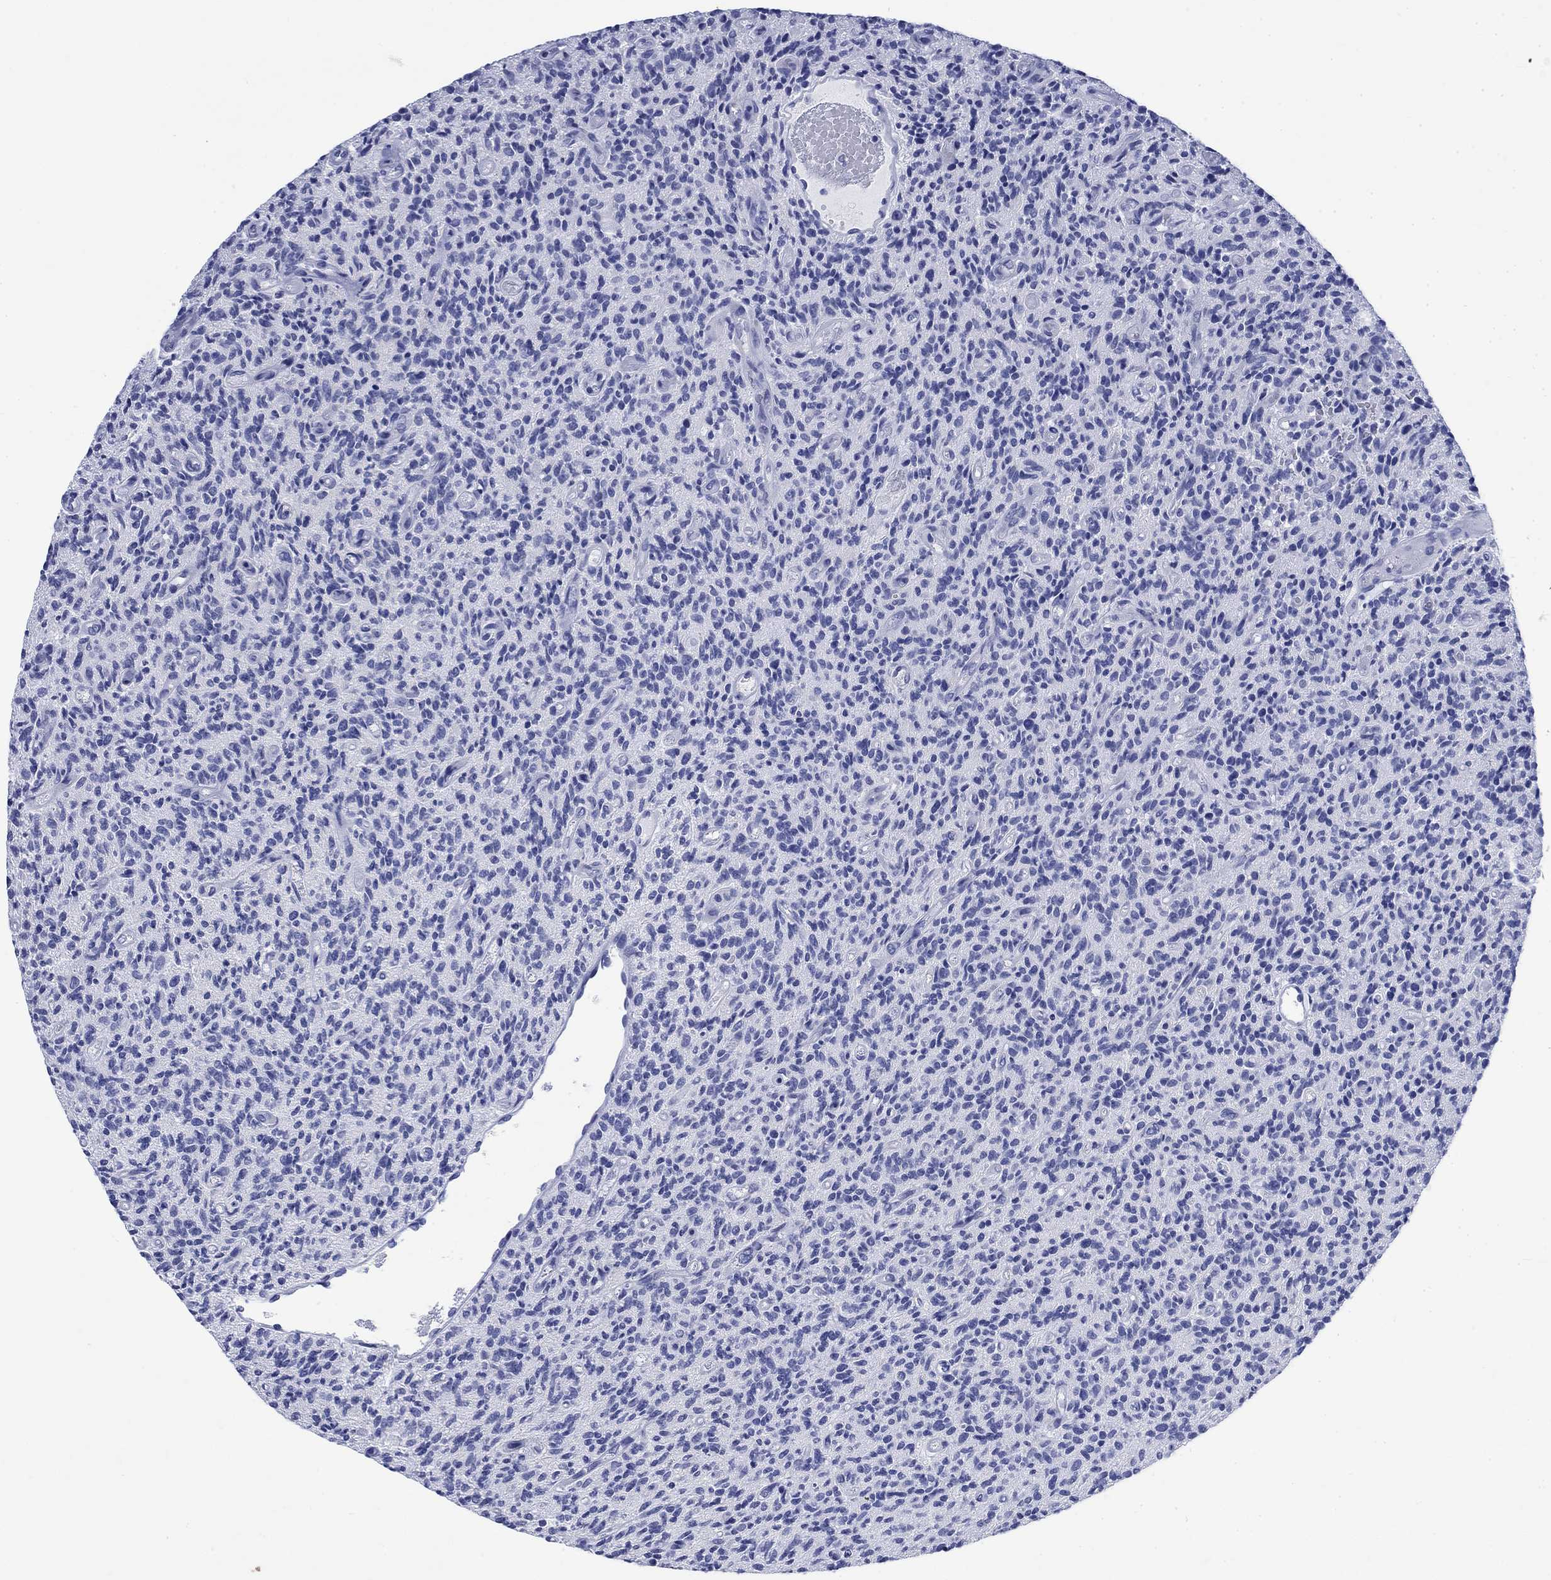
{"staining": {"intensity": "negative", "quantity": "none", "location": "none"}, "tissue": "glioma", "cell_type": "Tumor cells", "image_type": "cancer", "snomed": [{"axis": "morphology", "description": "Glioma, malignant, High grade"}, {"axis": "topography", "description": "Brain"}], "caption": "There is no significant expression in tumor cells of high-grade glioma (malignant). (Stains: DAB (3,3'-diaminobenzidine) immunohistochemistry (IHC) with hematoxylin counter stain, Microscopy: brightfield microscopy at high magnification).", "gene": "KRT76", "patient": {"sex": "male", "age": 64}}